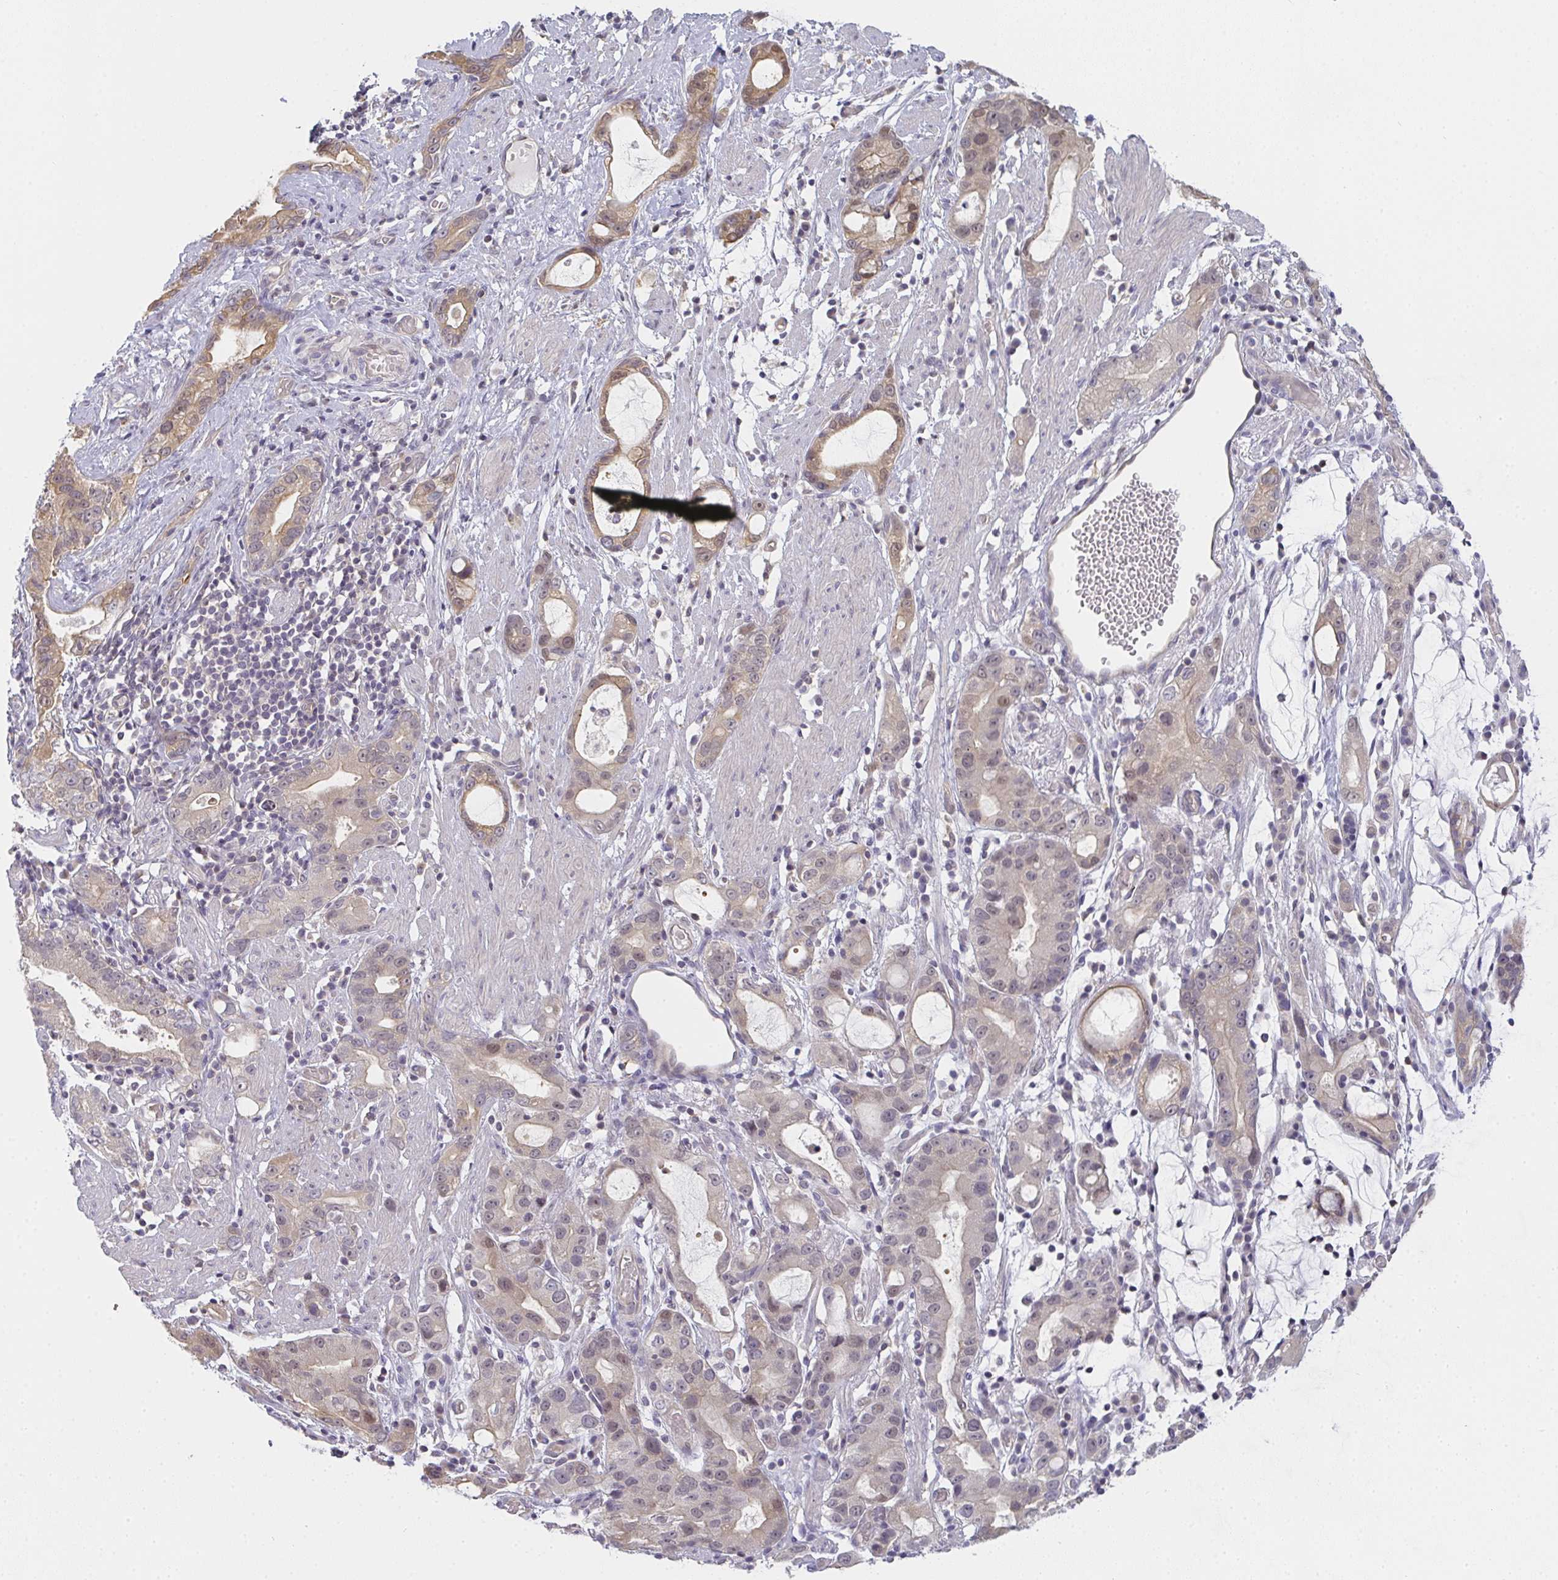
{"staining": {"intensity": "moderate", "quantity": "25%-75%", "location": "cytoplasmic/membranous,nuclear"}, "tissue": "stomach cancer", "cell_type": "Tumor cells", "image_type": "cancer", "snomed": [{"axis": "morphology", "description": "Adenocarcinoma, NOS"}, {"axis": "topography", "description": "Stomach"}], "caption": "Protein expression analysis of adenocarcinoma (stomach) demonstrates moderate cytoplasmic/membranous and nuclear staining in about 25%-75% of tumor cells. Immunohistochemistry stains the protein of interest in brown and the nuclei are stained blue.", "gene": "GSDMB", "patient": {"sex": "male", "age": 55}}